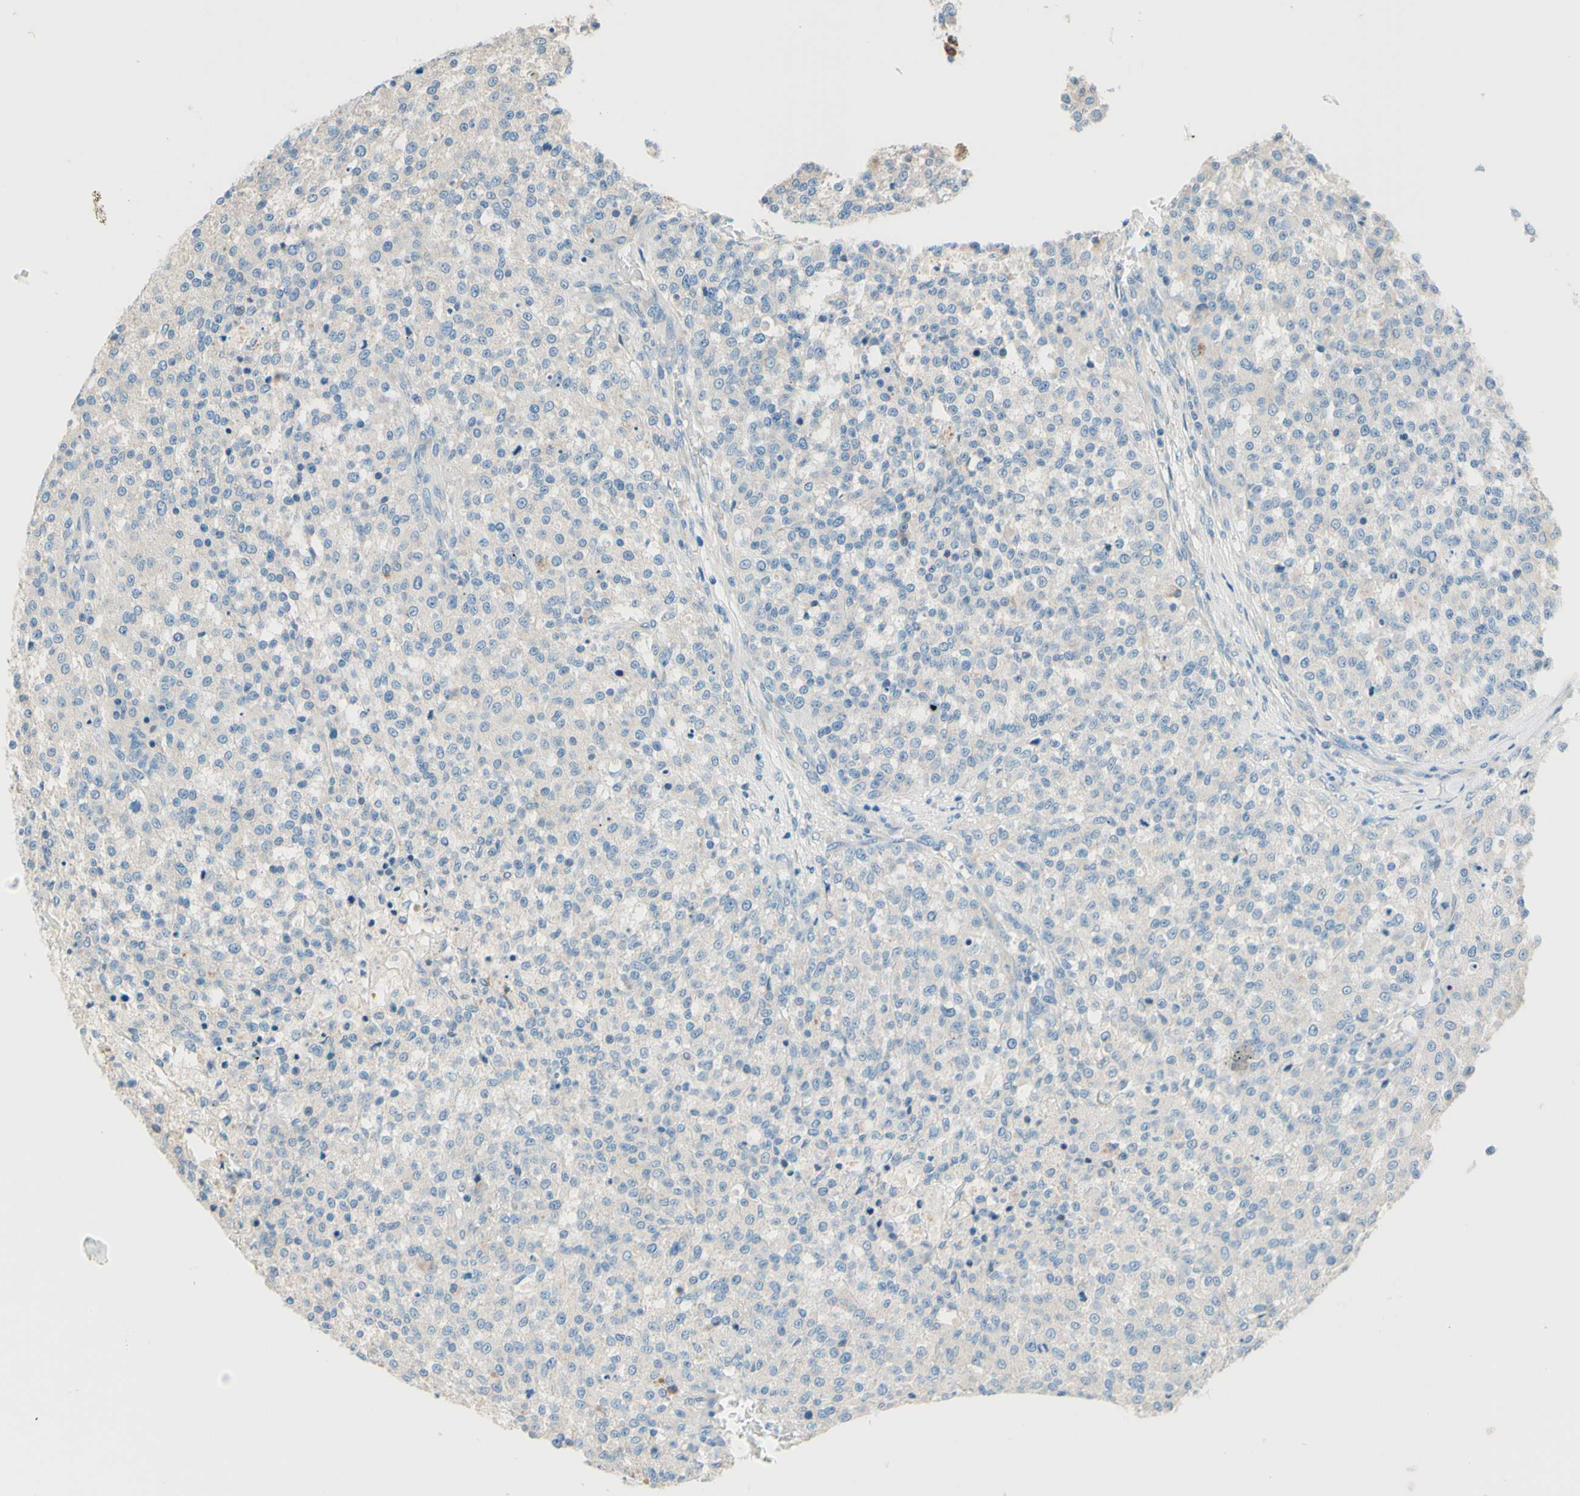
{"staining": {"intensity": "negative", "quantity": "none", "location": "none"}, "tissue": "testis cancer", "cell_type": "Tumor cells", "image_type": "cancer", "snomed": [{"axis": "morphology", "description": "Seminoma, NOS"}, {"axis": "topography", "description": "Testis"}], "caption": "There is no significant positivity in tumor cells of testis cancer.", "gene": "PASD1", "patient": {"sex": "male", "age": 59}}